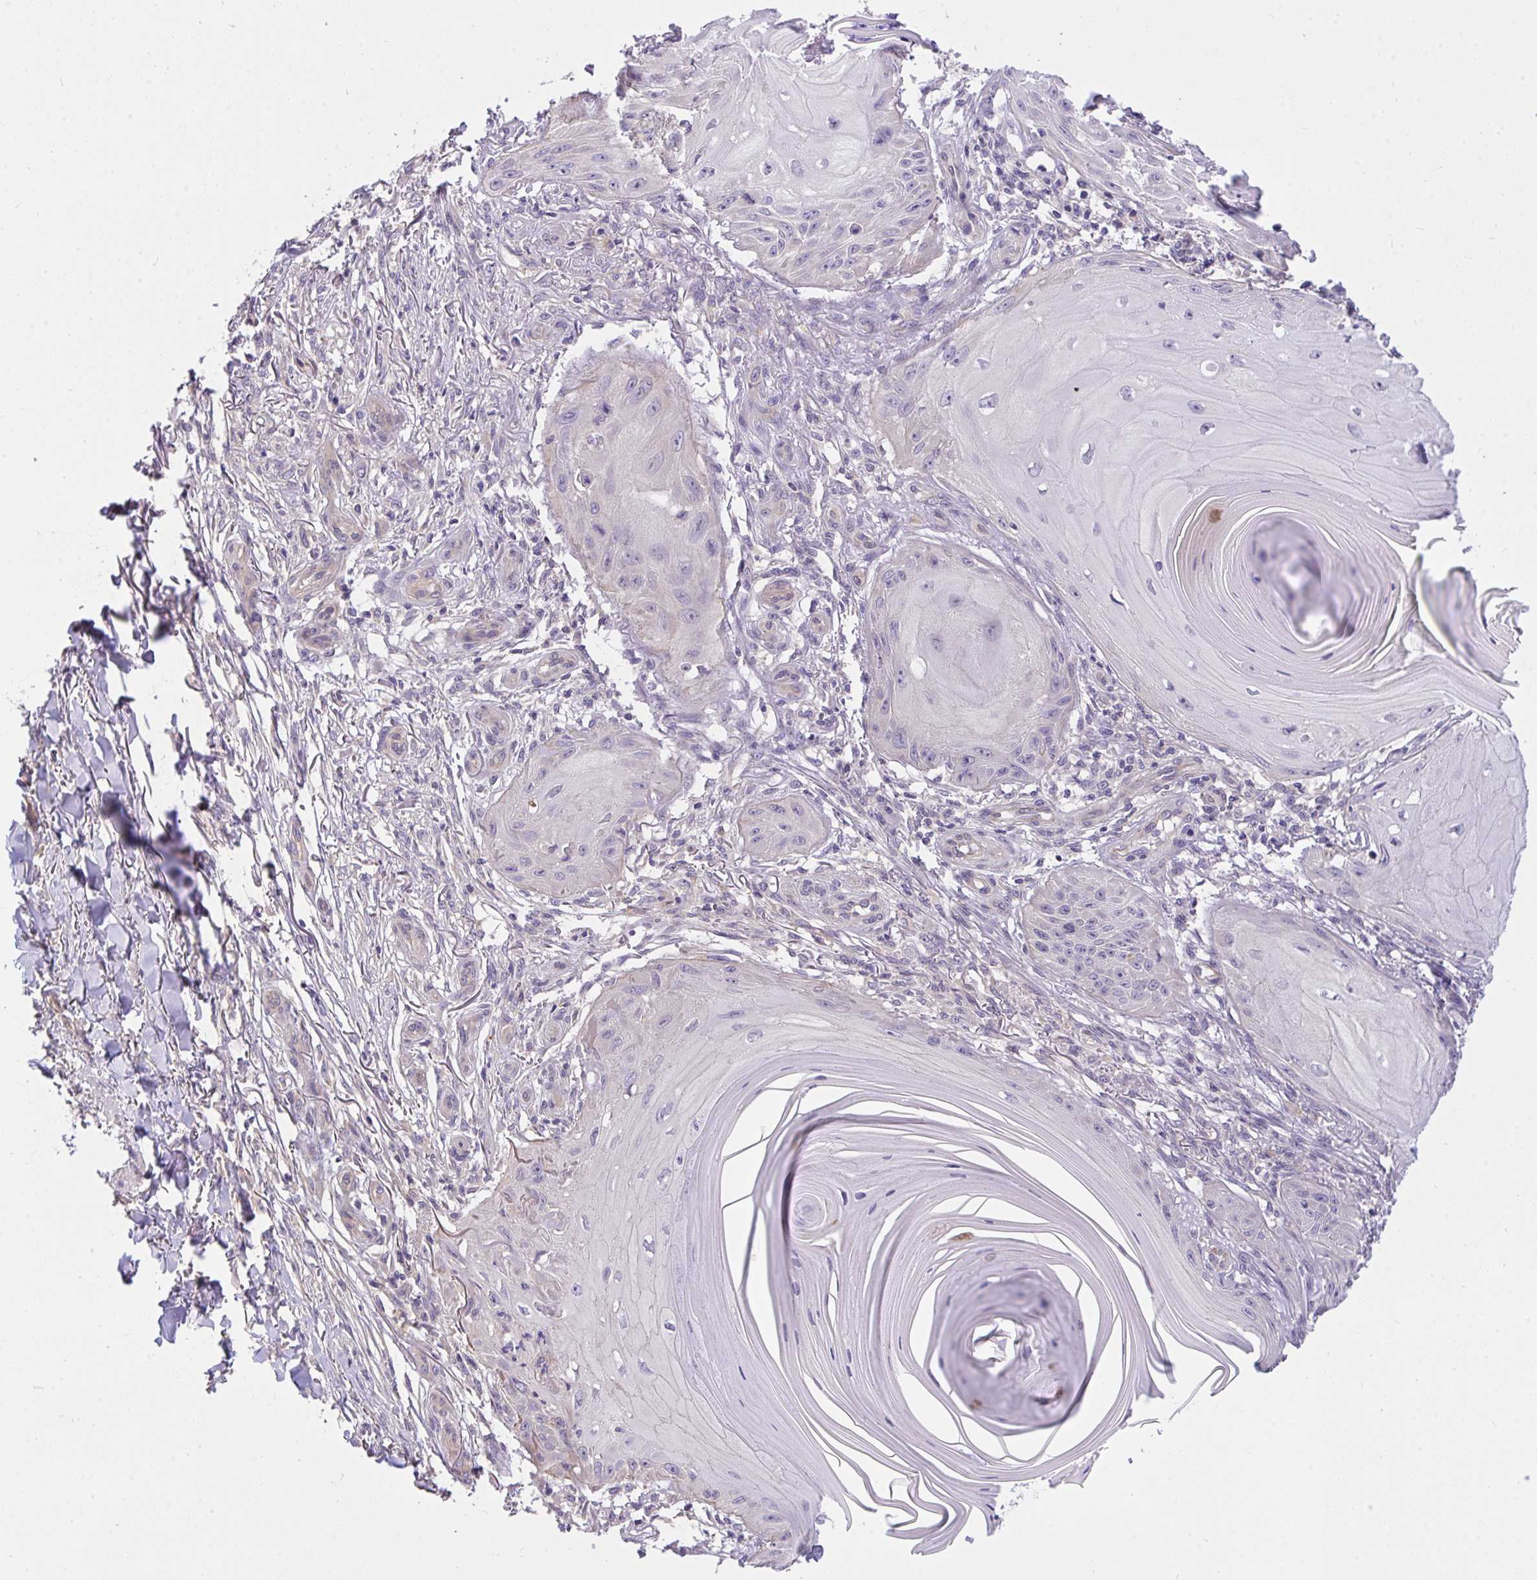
{"staining": {"intensity": "negative", "quantity": "none", "location": "none"}, "tissue": "skin cancer", "cell_type": "Tumor cells", "image_type": "cancer", "snomed": [{"axis": "morphology", "description": "Squamous cell carcinoma, NOS"}, {"axis": "topography", "description": "Skin"}], "caption": "Immunohistochemistry of skin cancer (squamous cell carcinoma) shows no positivity in tumor cells.", "gene": "TLN2", "patient": {"sex": "female", "age": 77}}